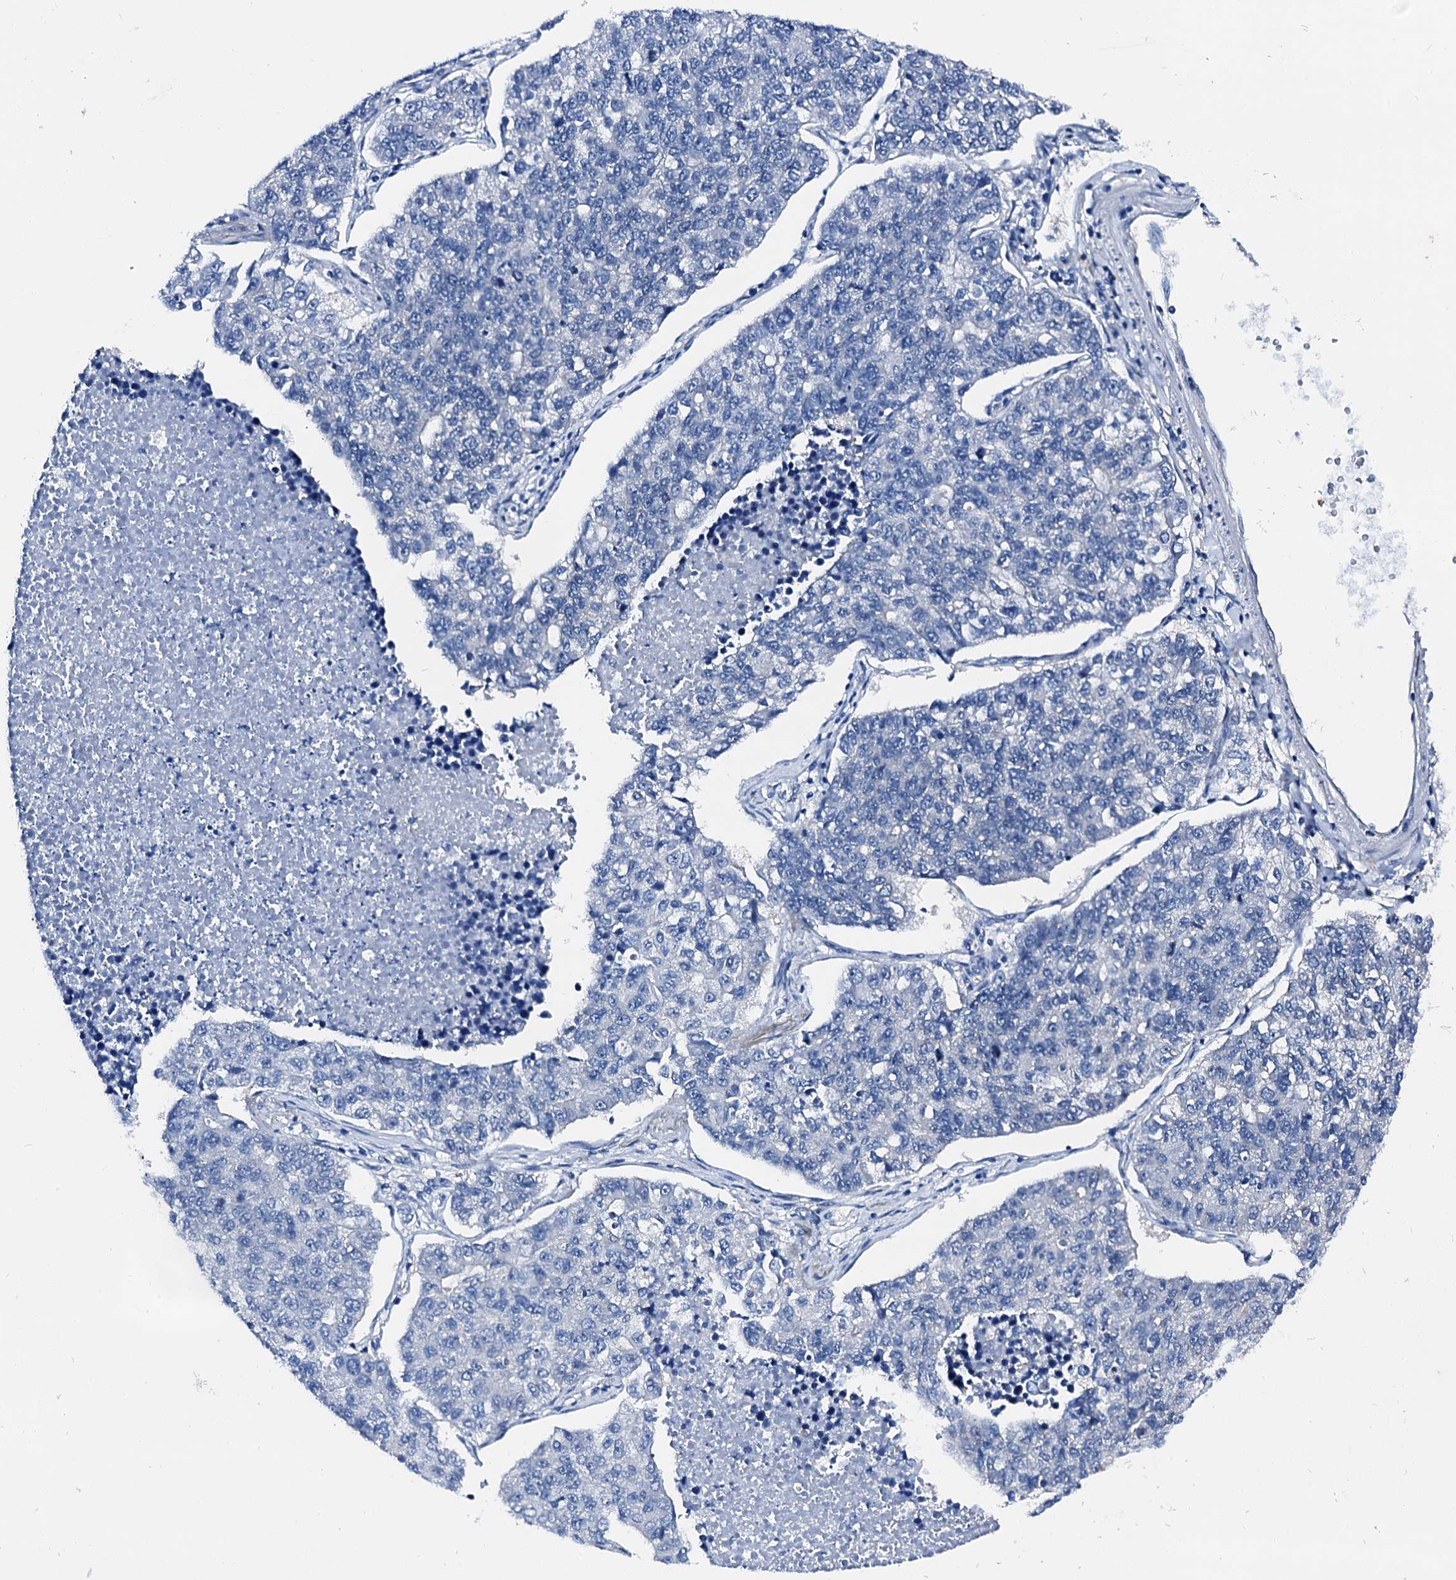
{"staining": {"intensity": "negative", "quantity": "none", "location": "none"}, "tissue": "lung cancer", "cell_type": "Tumor cells", "image_type": "cancer", "snomed": [{"axis": "morphology", "description": "Adenocarcinoma, NOS"}, {"axis": "topography", "description": "Lung"}], "caption": "There is no significant expression in tumor cells of lung adenocarcinoma.", "gene": "CSN2", "patient": {"sex": "male", "age": 49}}